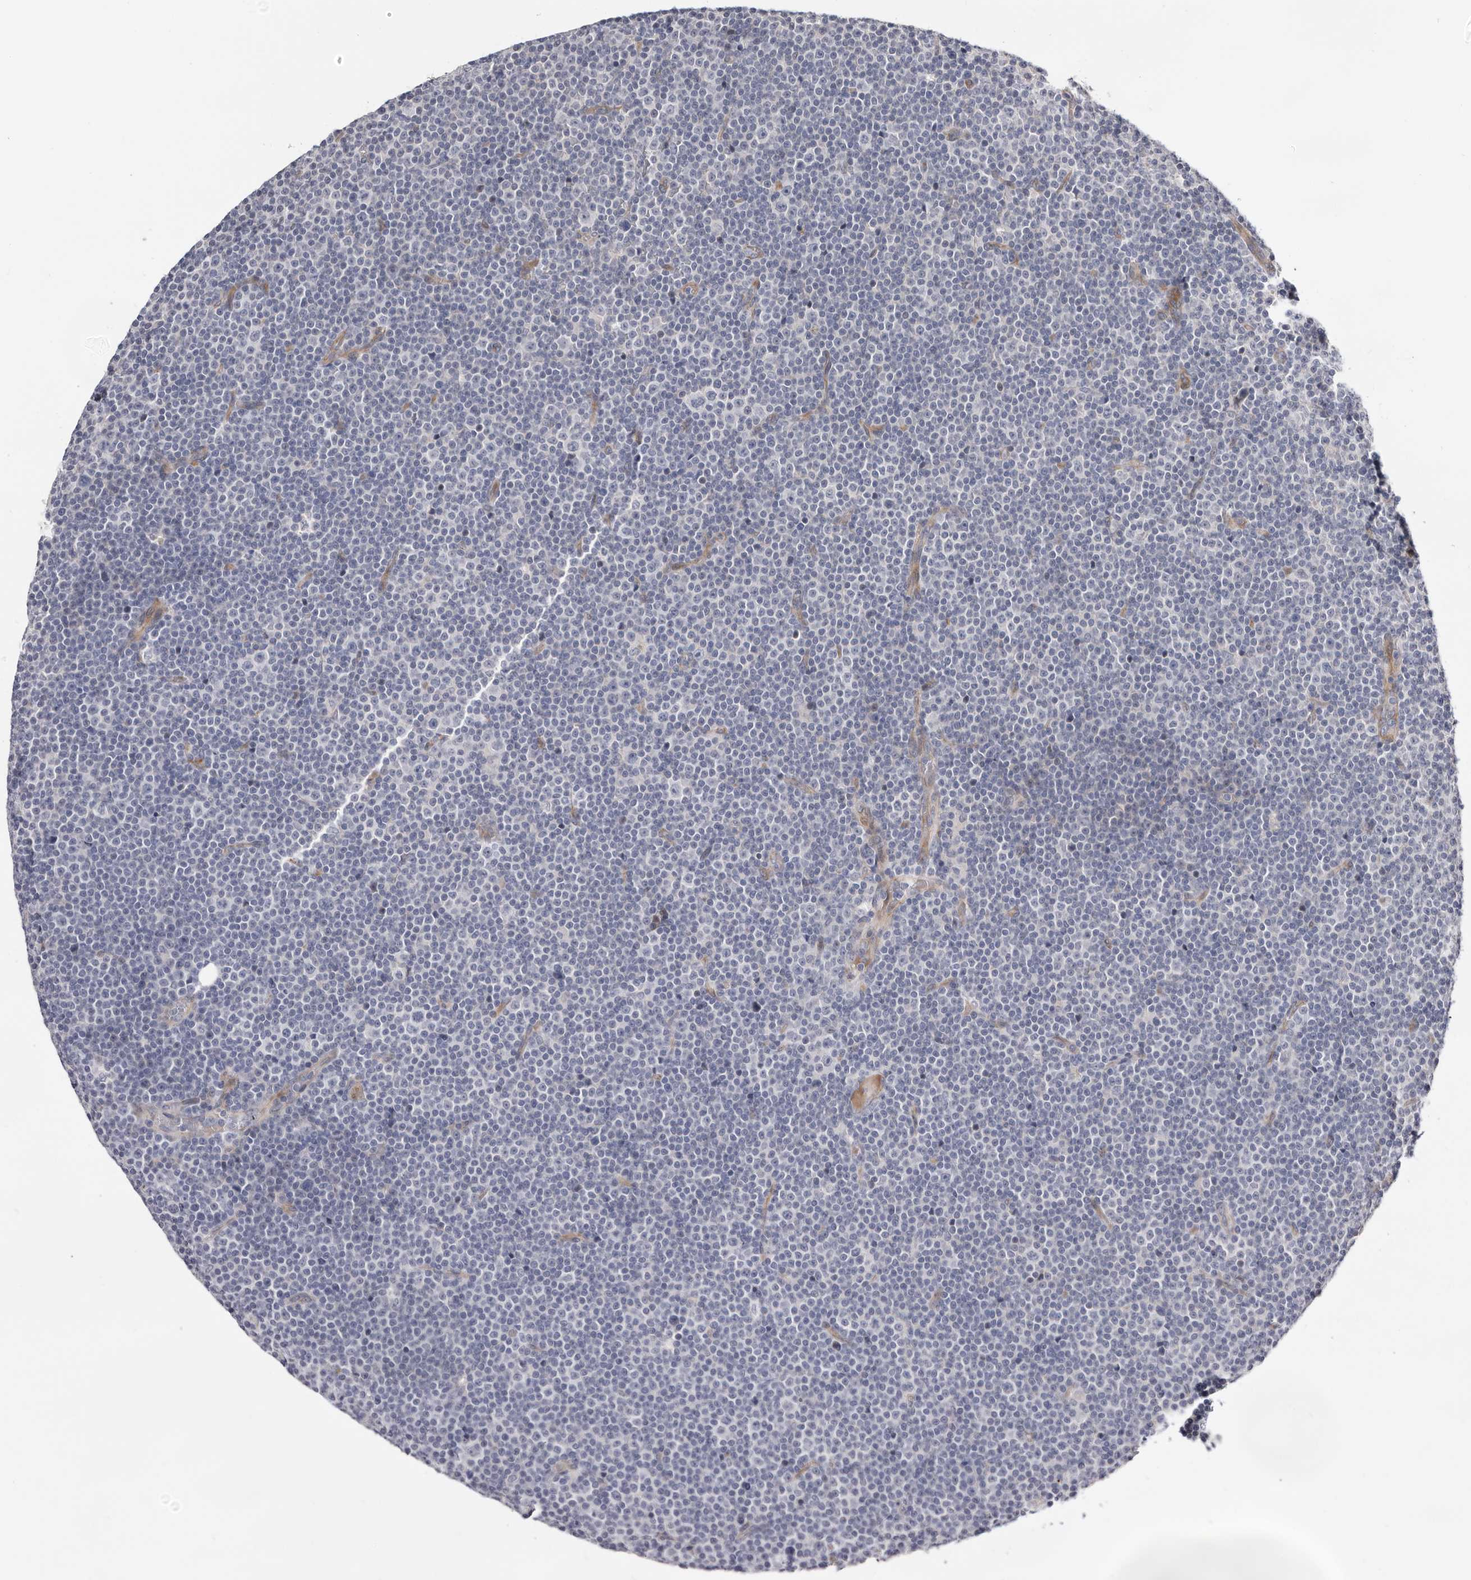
{"staining": {"intensity": "negative", "quantity": "none", "location": "none"}, "tissue": "lymphoma", "cell_type": "Tumor cells", "image_type": "cancer", "snomed": [{"axis": "morphology", "description": "Malignant lymphoma, non-Hodgkin's type, Low grade"}, {"axis": "topography", "description": "Lymph node"}], "caption": "This is a histopathology image of immunohistochemistry (IHC) staining of malignant lymphoma, non-Hodgkin's type (low-grade), which shows no expression in tumor cells. (Brightfield microscopy of DAB immunohistochemistry (IHC) at high magnification).", "gene": "USH1C", "patient": {"sex": "female", "age": 67}}